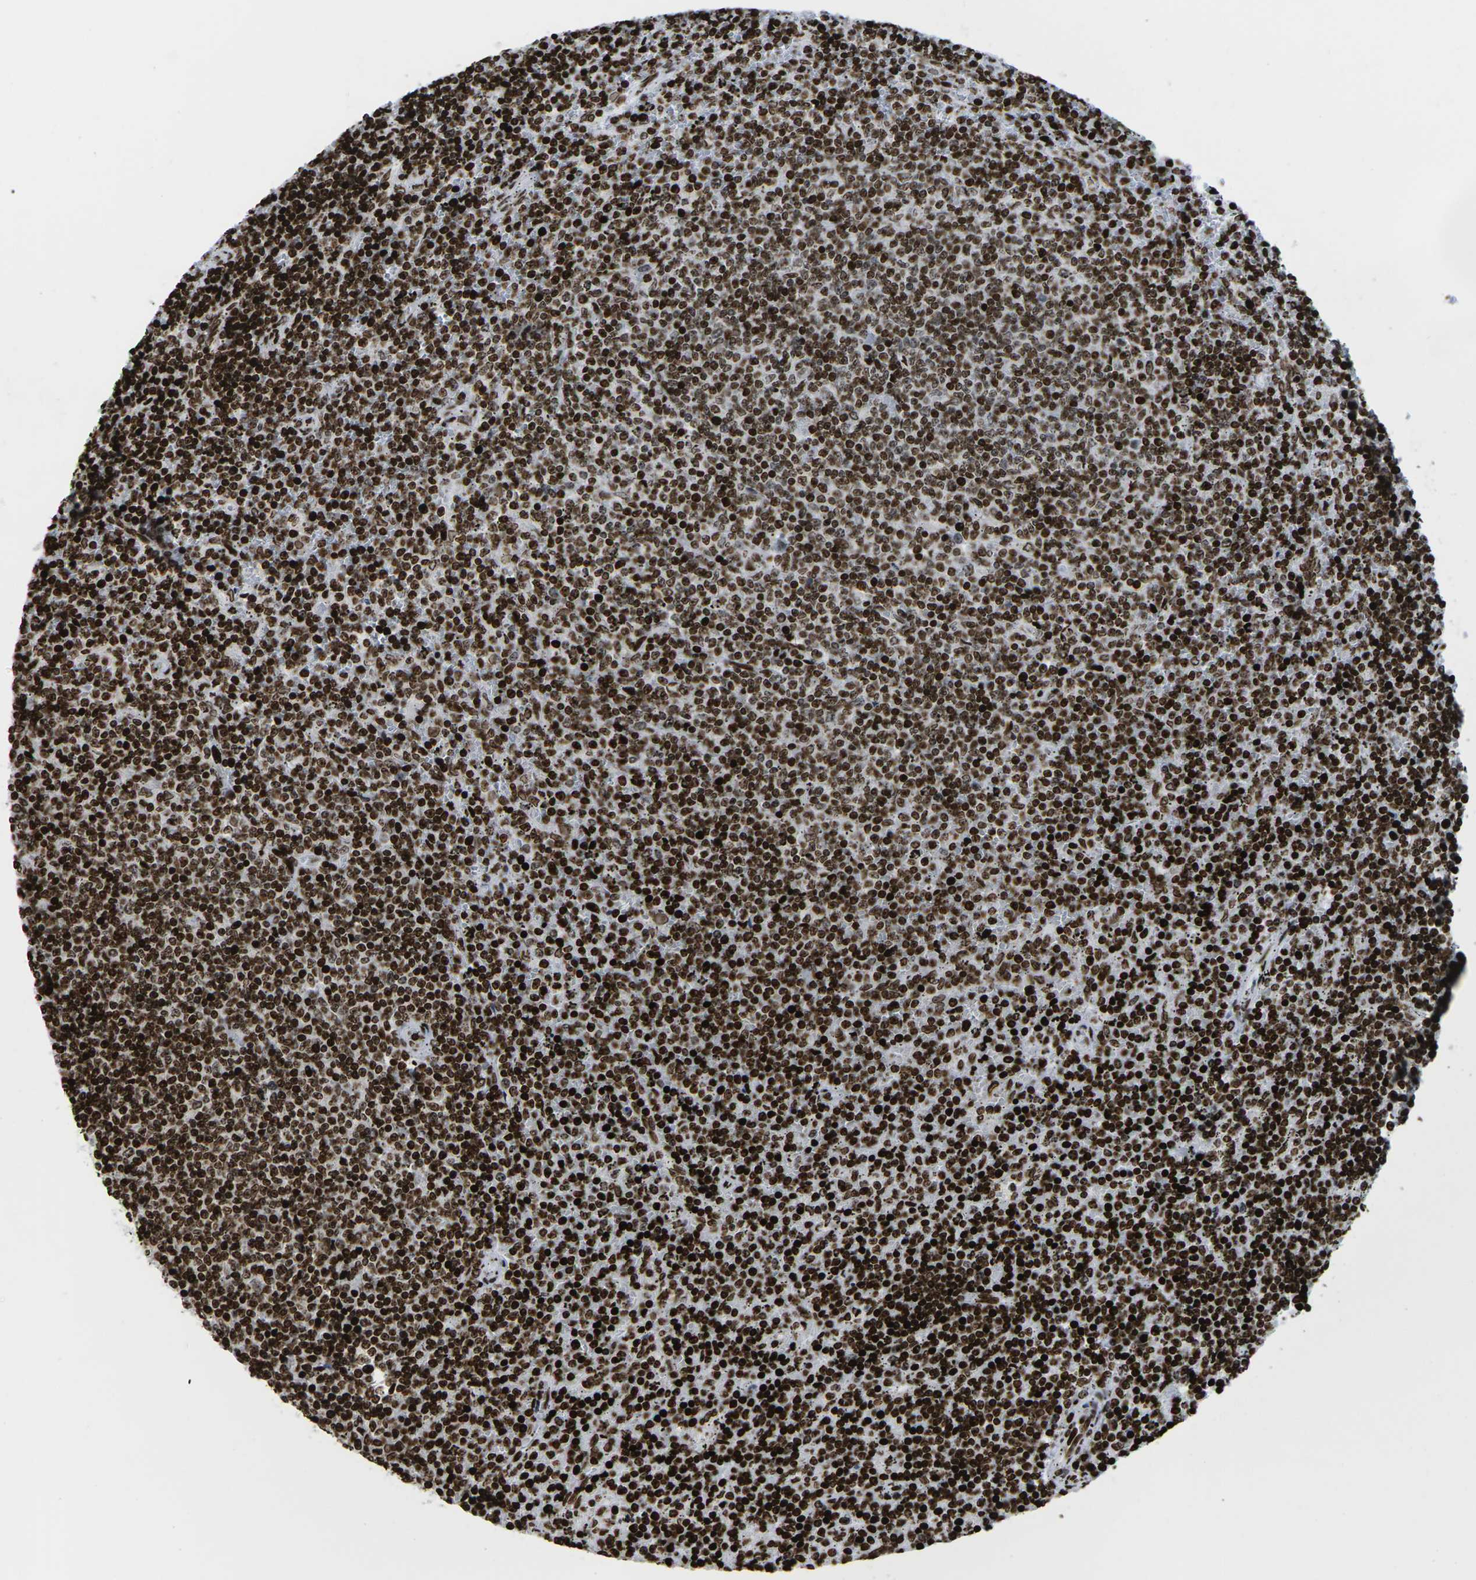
{"staining": {"intensity": "strong", "quantity": ">75%", "location": "nuclear"}, "tissue": "lymphoma", "cell_type": "Tumor cells", "image_type": "cancer", "snomed": [{"axis": "morphology", "description": "Malignant lymphoma, non-Hodgkin's type, Low grade"}, {"axis": "topography", "description": "Spleen"}], "caption": "Malignant lymphoma, non-Hodgkin's type (low-grade) stained for a protein shows strong nuclear positivity in tumor cells.", "gene": "H1-4", "patient": {"sex": "female", "age": 50}}